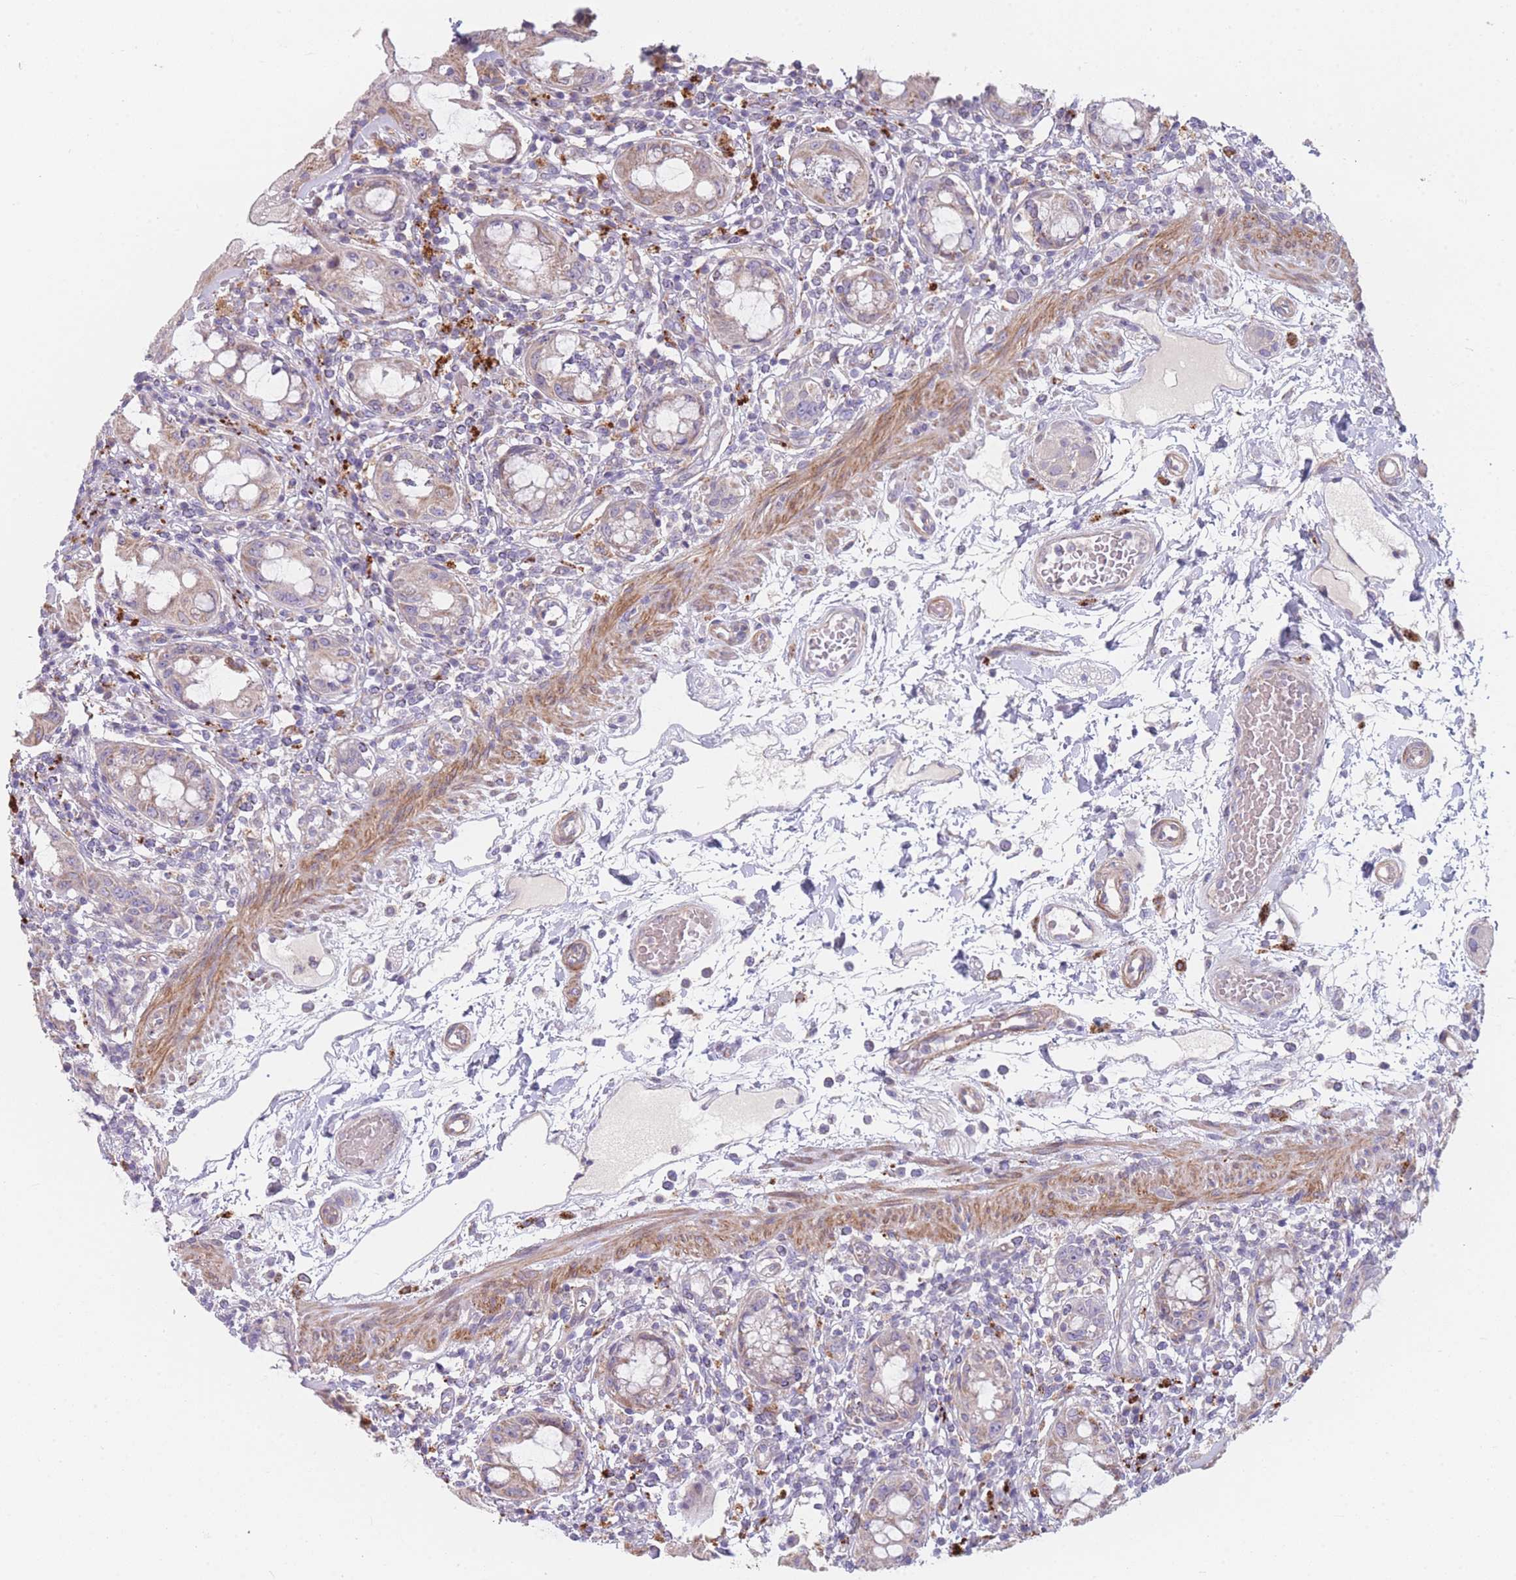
{"staining": {"intensity": "moderate", "quantity": "25%-75%", "location": "cytoplasmic/membranous"}, "tissue": "rectum", "cell_type": "Glandular cells", "image_type": "normal", "snomed": [{"axis": "morphology", "description": "Normal tissue, NOS"}, {"axis": "topography", "description": "Rectum"}], "caption": "The immunohistochemical stain shows moderate cytoplasmic/membranous positivity in glandular cells of normal rectum.", "gene": "SMPD4", "patient": {"sex": "female", "age": 57}}